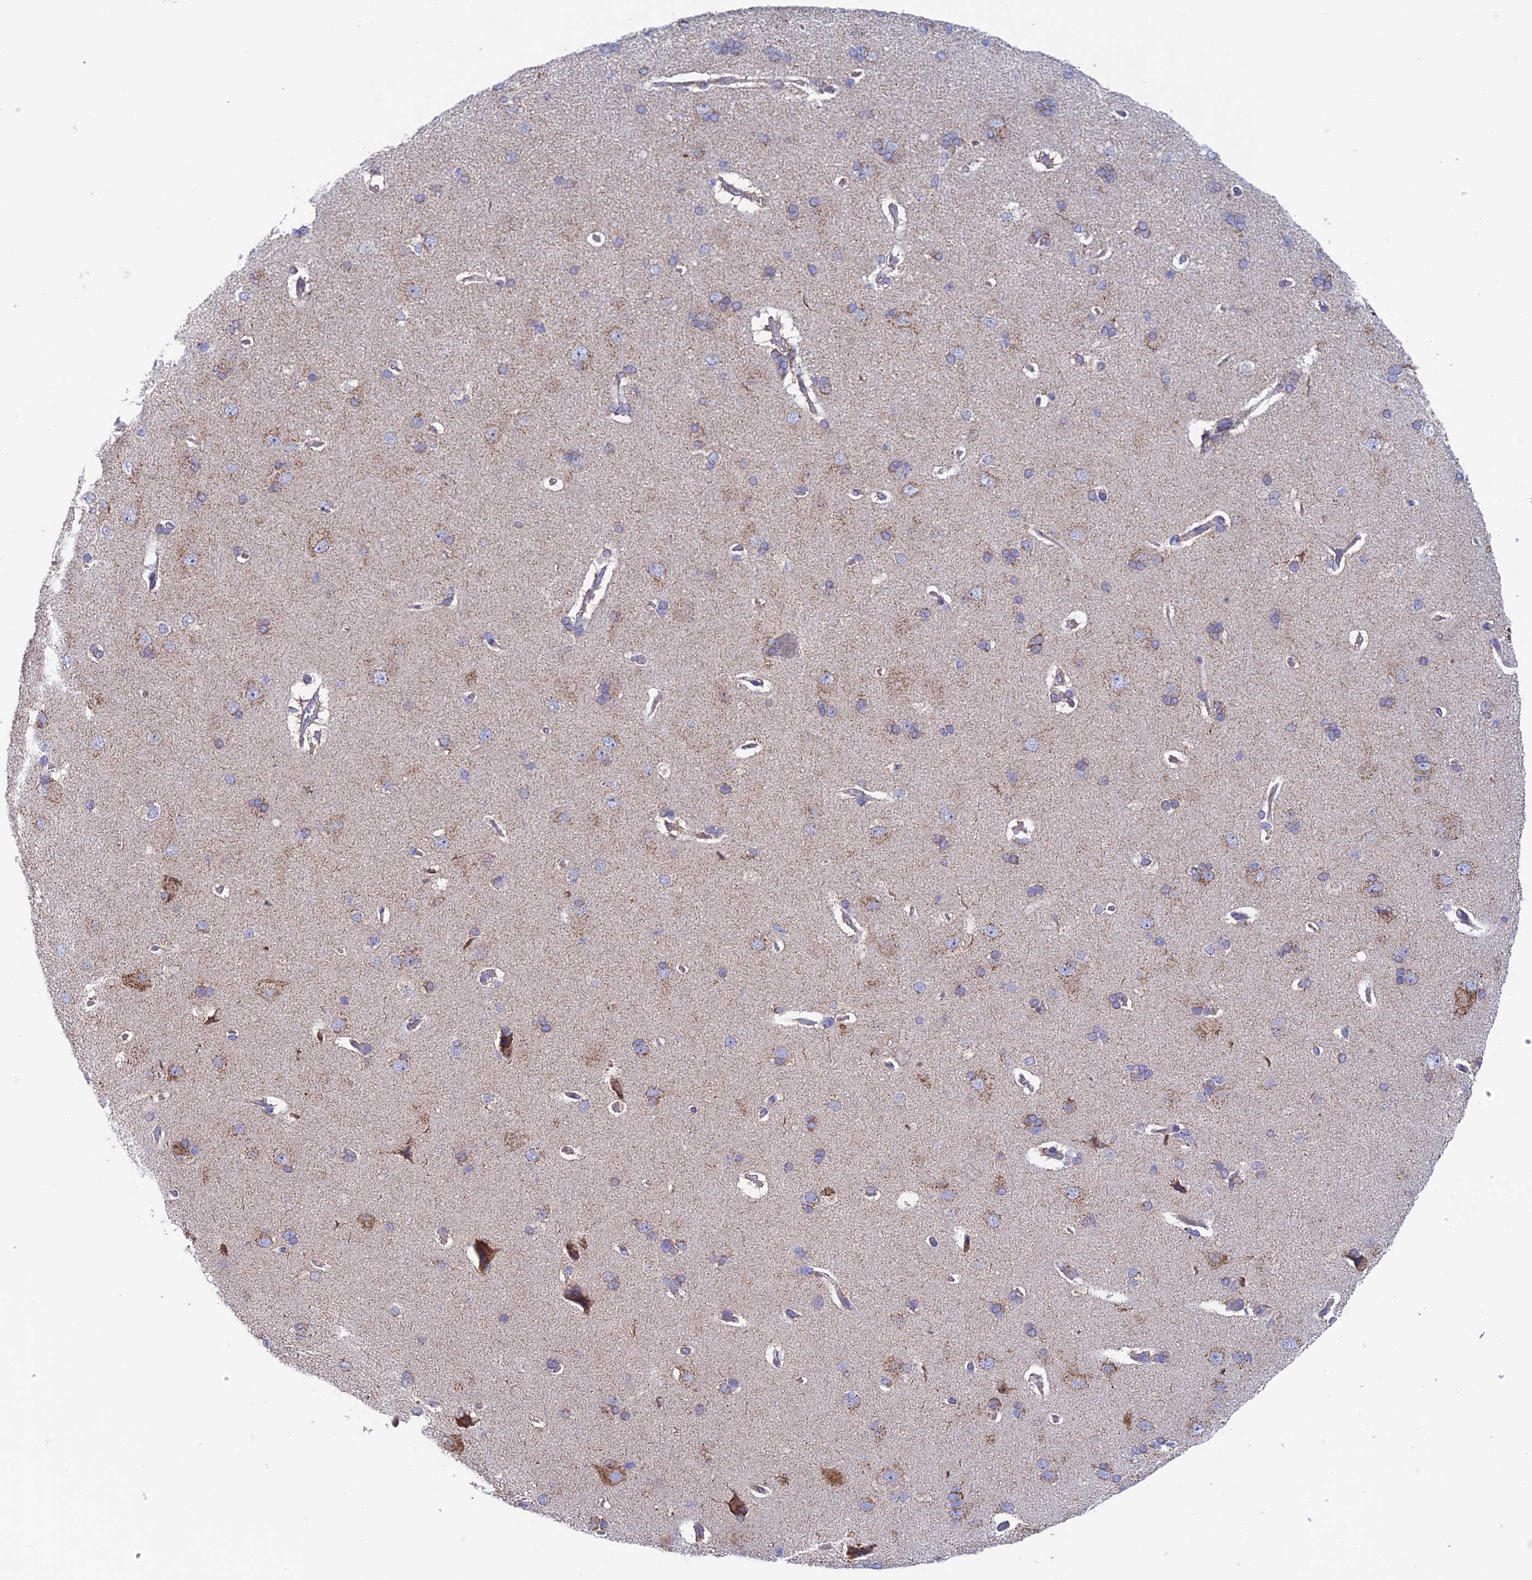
{"staining": {"intensity": "weak", "quantity": "25%-75%", "location": "cytoplasmic/membranous"}, "tissue": "cerebral cortex", "cell_type": "Endothelial cells", "image_type": "normal", "snomed": [{"axis": "morphology", "description": "Normal tissue, NOS"}, {"axis": "topography", "description": "Cerebral cortex"}], "caption": "Cerebral cortex stained with DAB (3,3'-diaminobenzidine) IHC displays low levels of weak cytoplasmic/membranous positivity in approximately 25%-75% of endothelial cells.", "gene": "ZNF181", "patient": {"sex": "male", "age": 62}}